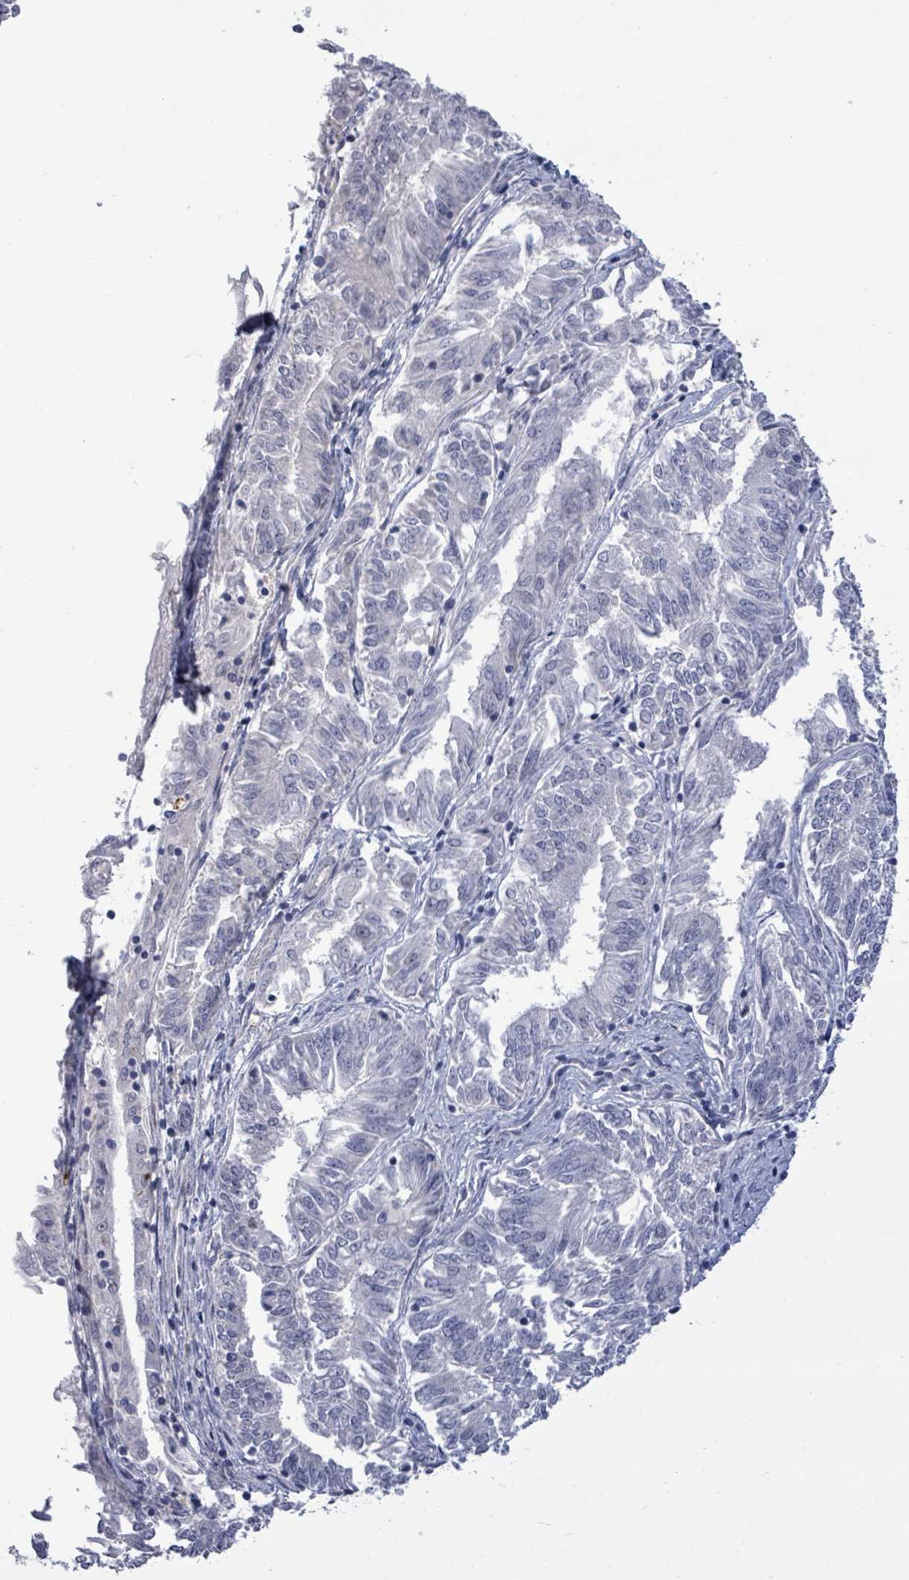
{"staining": {"intensity": "negative", "quantity": "none", "location": "none"}, "tissue": "endometrial cancer", "cell_type": "Tumor cells", "image_type": "cancer", "snomed": [{"axis": "morphology", "description": "Adenocarcinoma, NOS"}, {"axis": "topography", "description": "Endometrium"}], "caption": "The immunohistochemistry (IHC) photomicrograph has no significant staining in tumor cells of endometrial cancer tissue.", "gene": "CT45A5", "patient": {"sex": "female", "age": 58}}